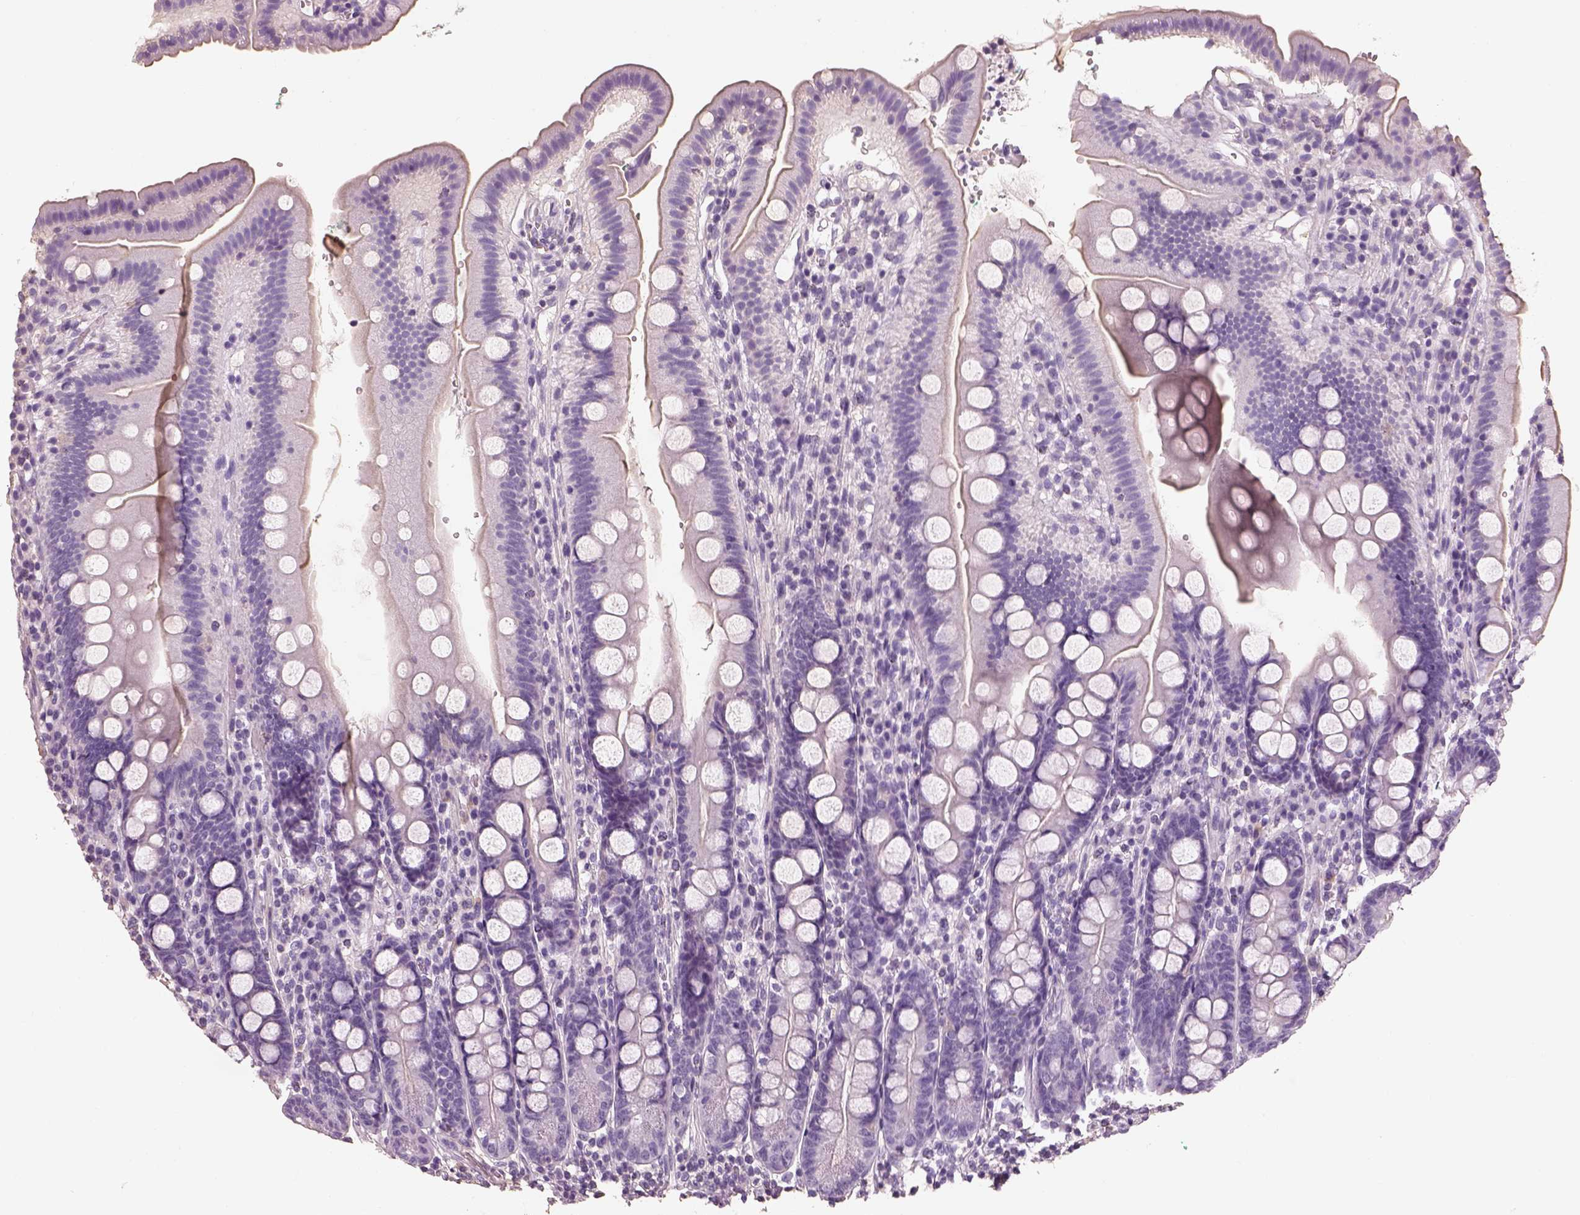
{"staining": {"intensity": "negative", "quantity": "none", "location": "none"}, "tissue": "duodenum", "cell_type": "Glandular cells", "image_type": "normal", "snomed": [{"axis": "morphology", "description": "Normal tissue, NOS"}, {"axis": "topography", "description": "Duodenum"}], "caption": "The histopathology image demonstrates no significant positivity in glandular cells of duodenum.", "gene": "OTUD6A", "patient": {"sex": "female", "age": 67}}